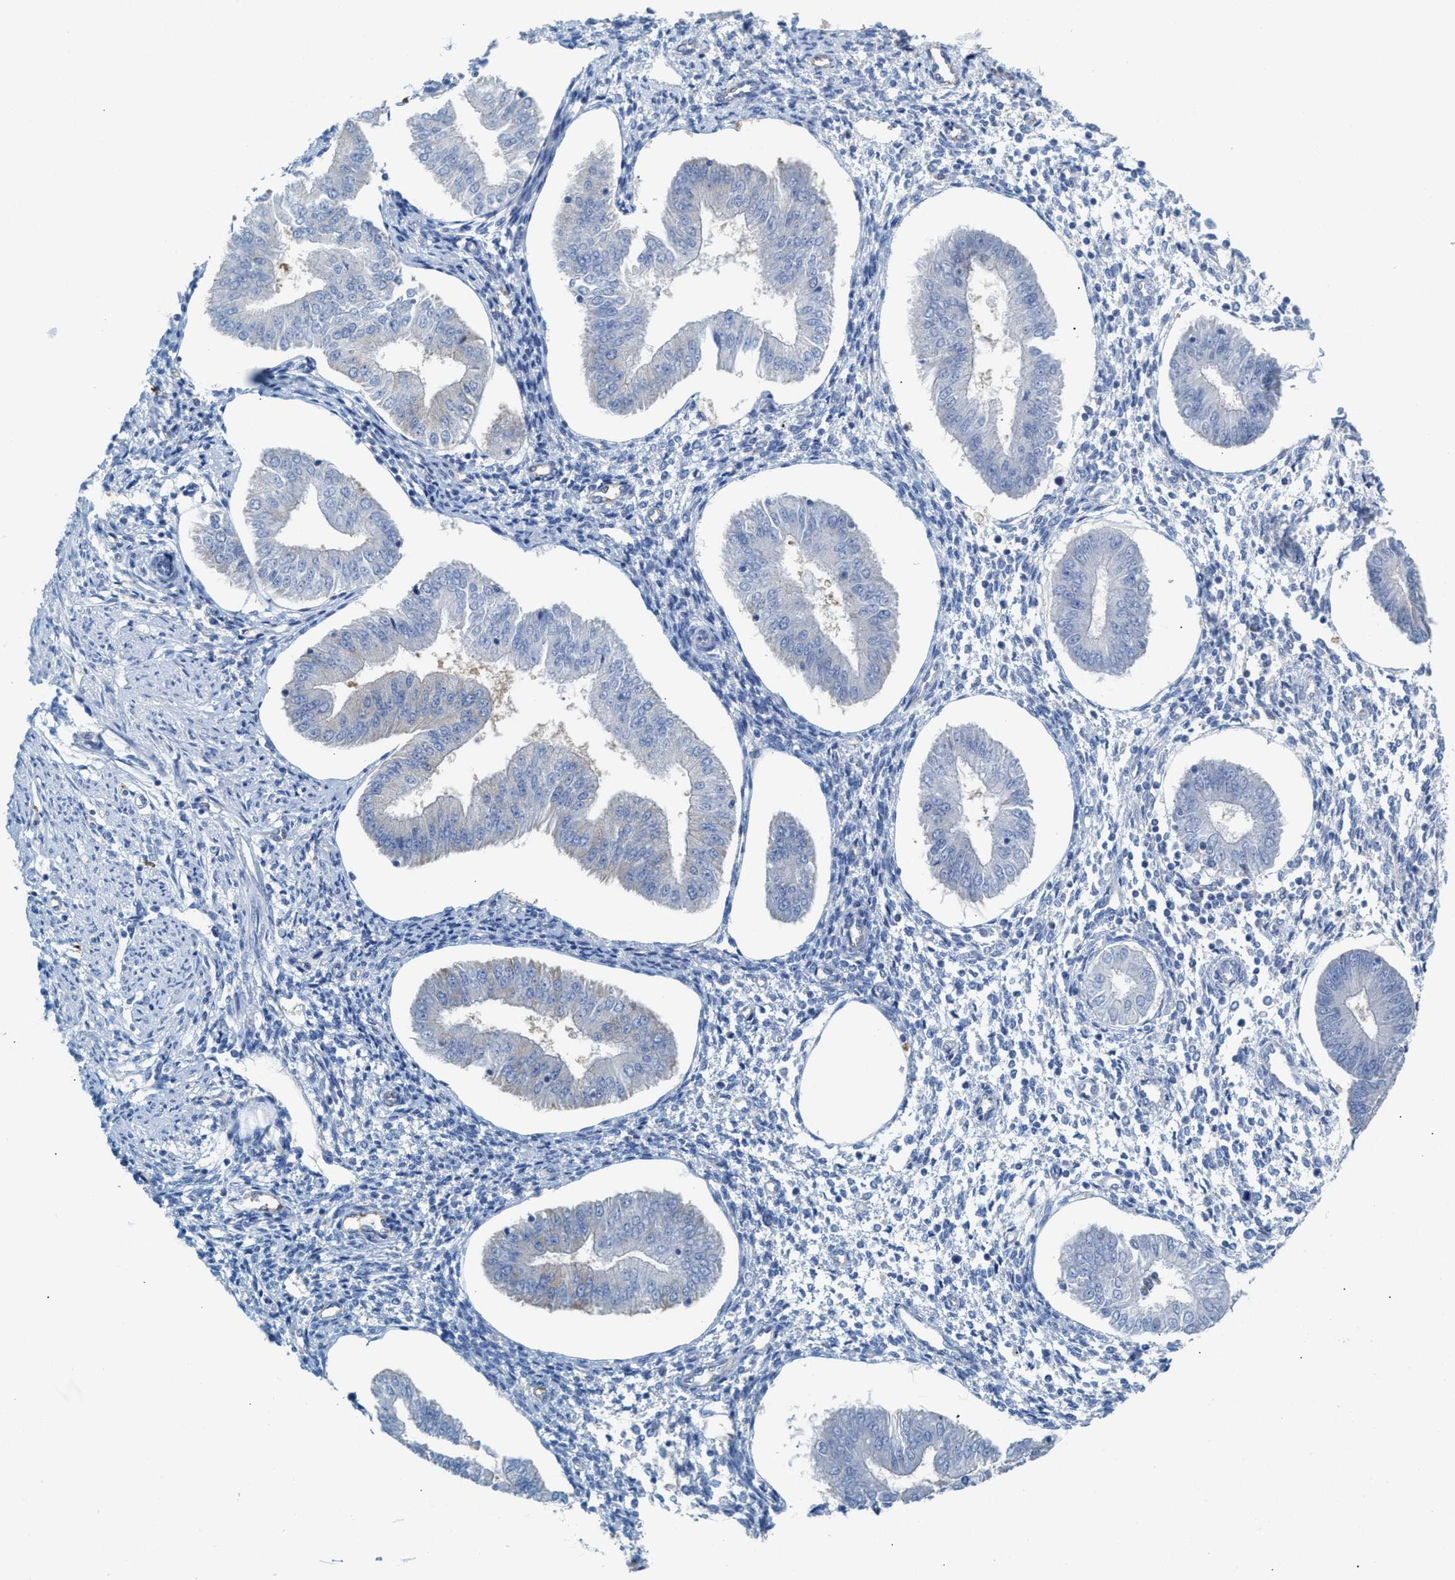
{"staining": {"intensity": "negative", "quantity": "none", "location": "none"}, "tissue": "endometrium", "cell_type": "Cells in endometrial stroma", "image_type": "normal", "snomed": [{"axis": "morphology", "description": "Normal tissue, NOS"}, {"axis": "topography", "description": "Endometrium"}], "caption": "There is no significant staining in cells in endometrial stroma of endometrium. Brightfield microscopy of immunohistochemistry (IHC) stained with DAB (brown) and hematoxylin (blue), captured at high magnification.", "gene": "NYAP1", "patient": {"sex": "female", "age": 50}}